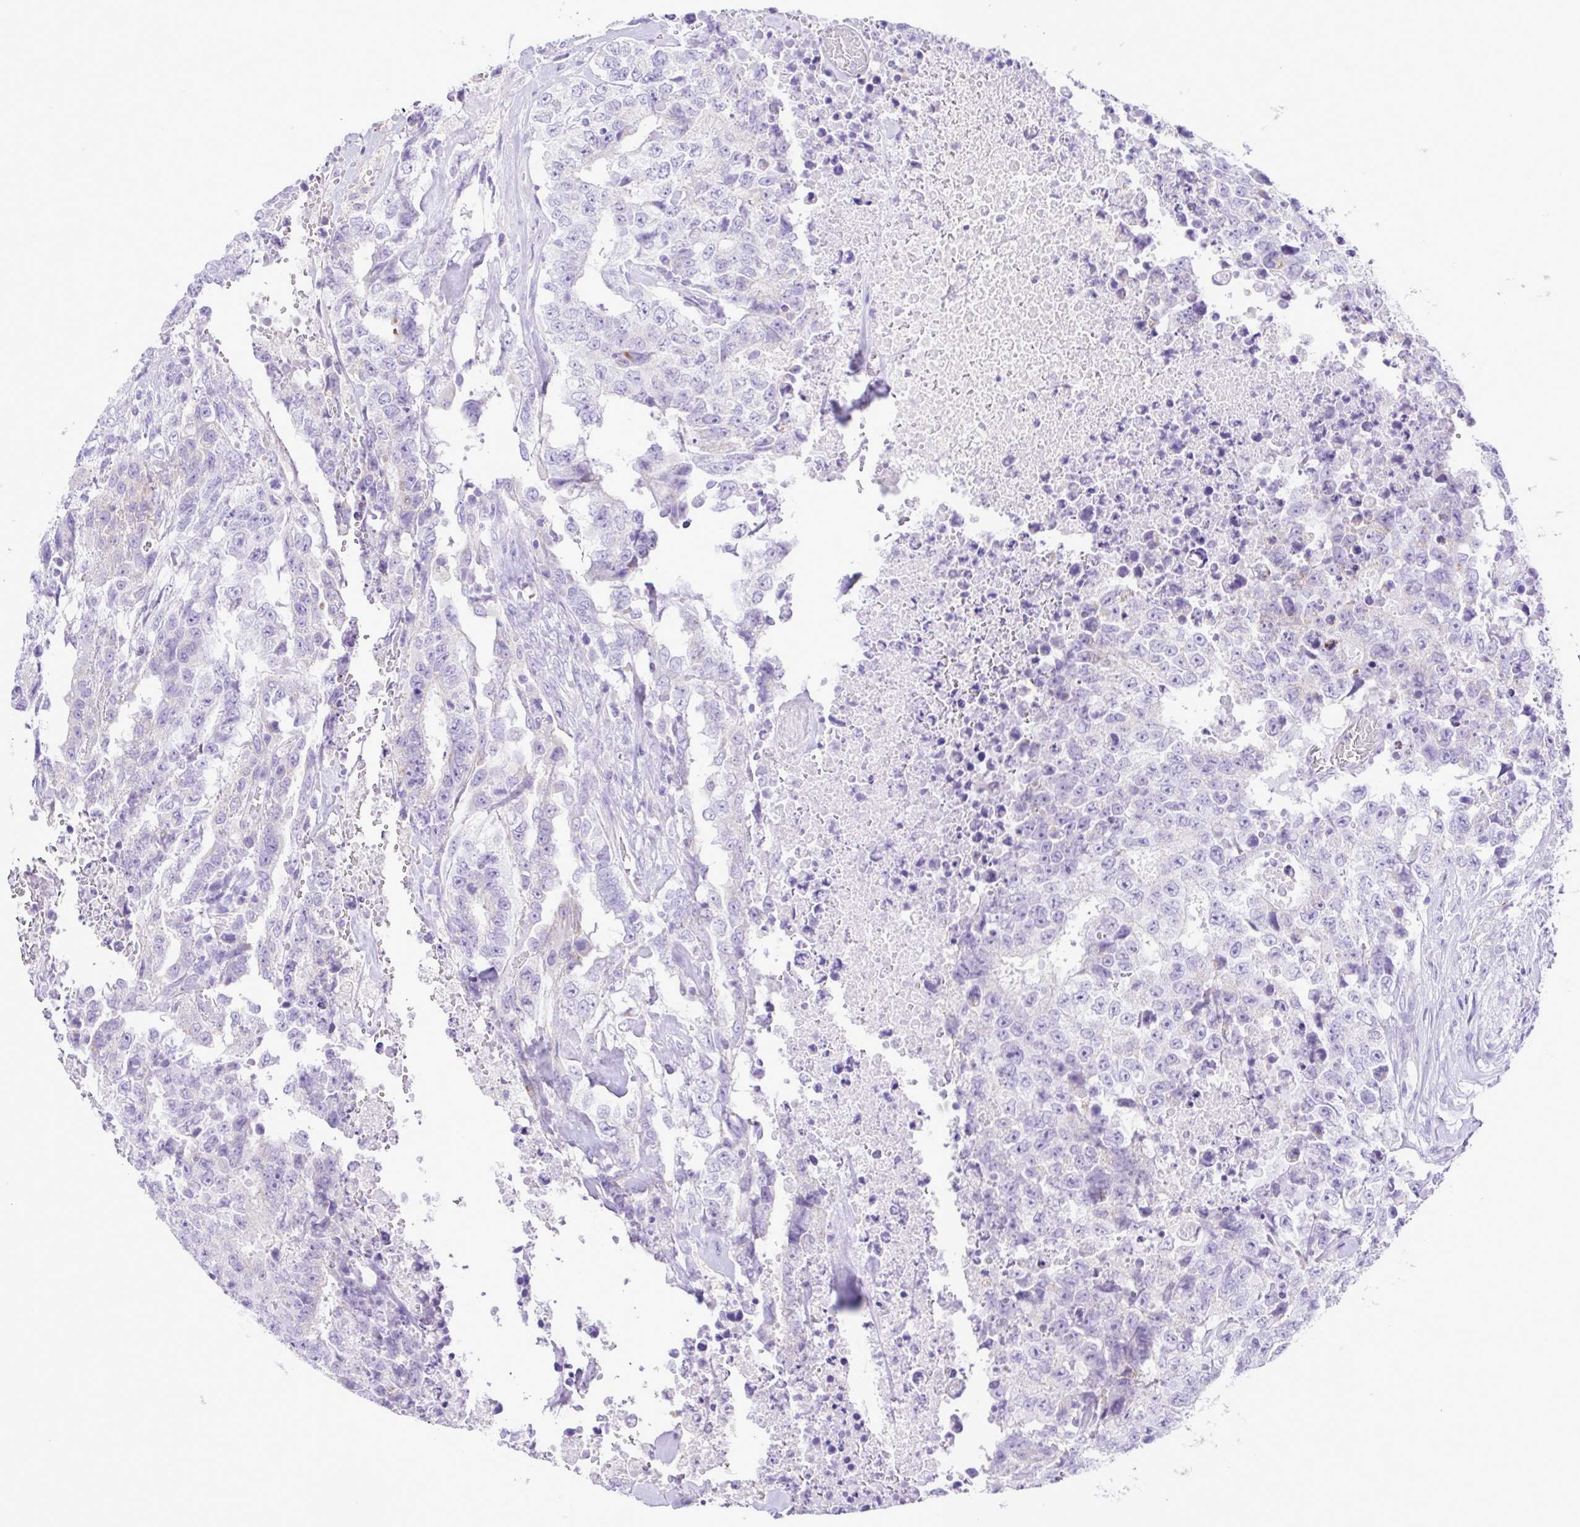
{"staining": {"intensity": "negative", "quantity": "none", "location": "none"}, "tissue": "testis cancer", "cell_type": "Tumor cells", "image_type": "cancer", "snomed": [{"axis": "morphology", "description": "Carcinoma, Embryonal, NOS"}, {"axis": "topography", "description": "Testis"}], "caption": "The histopathology image shows no staining of tumor cells in testis cancer (embryonal carcinoma).", "gene": "SYT1", "patient": {"sex": "male", "age": 24}}